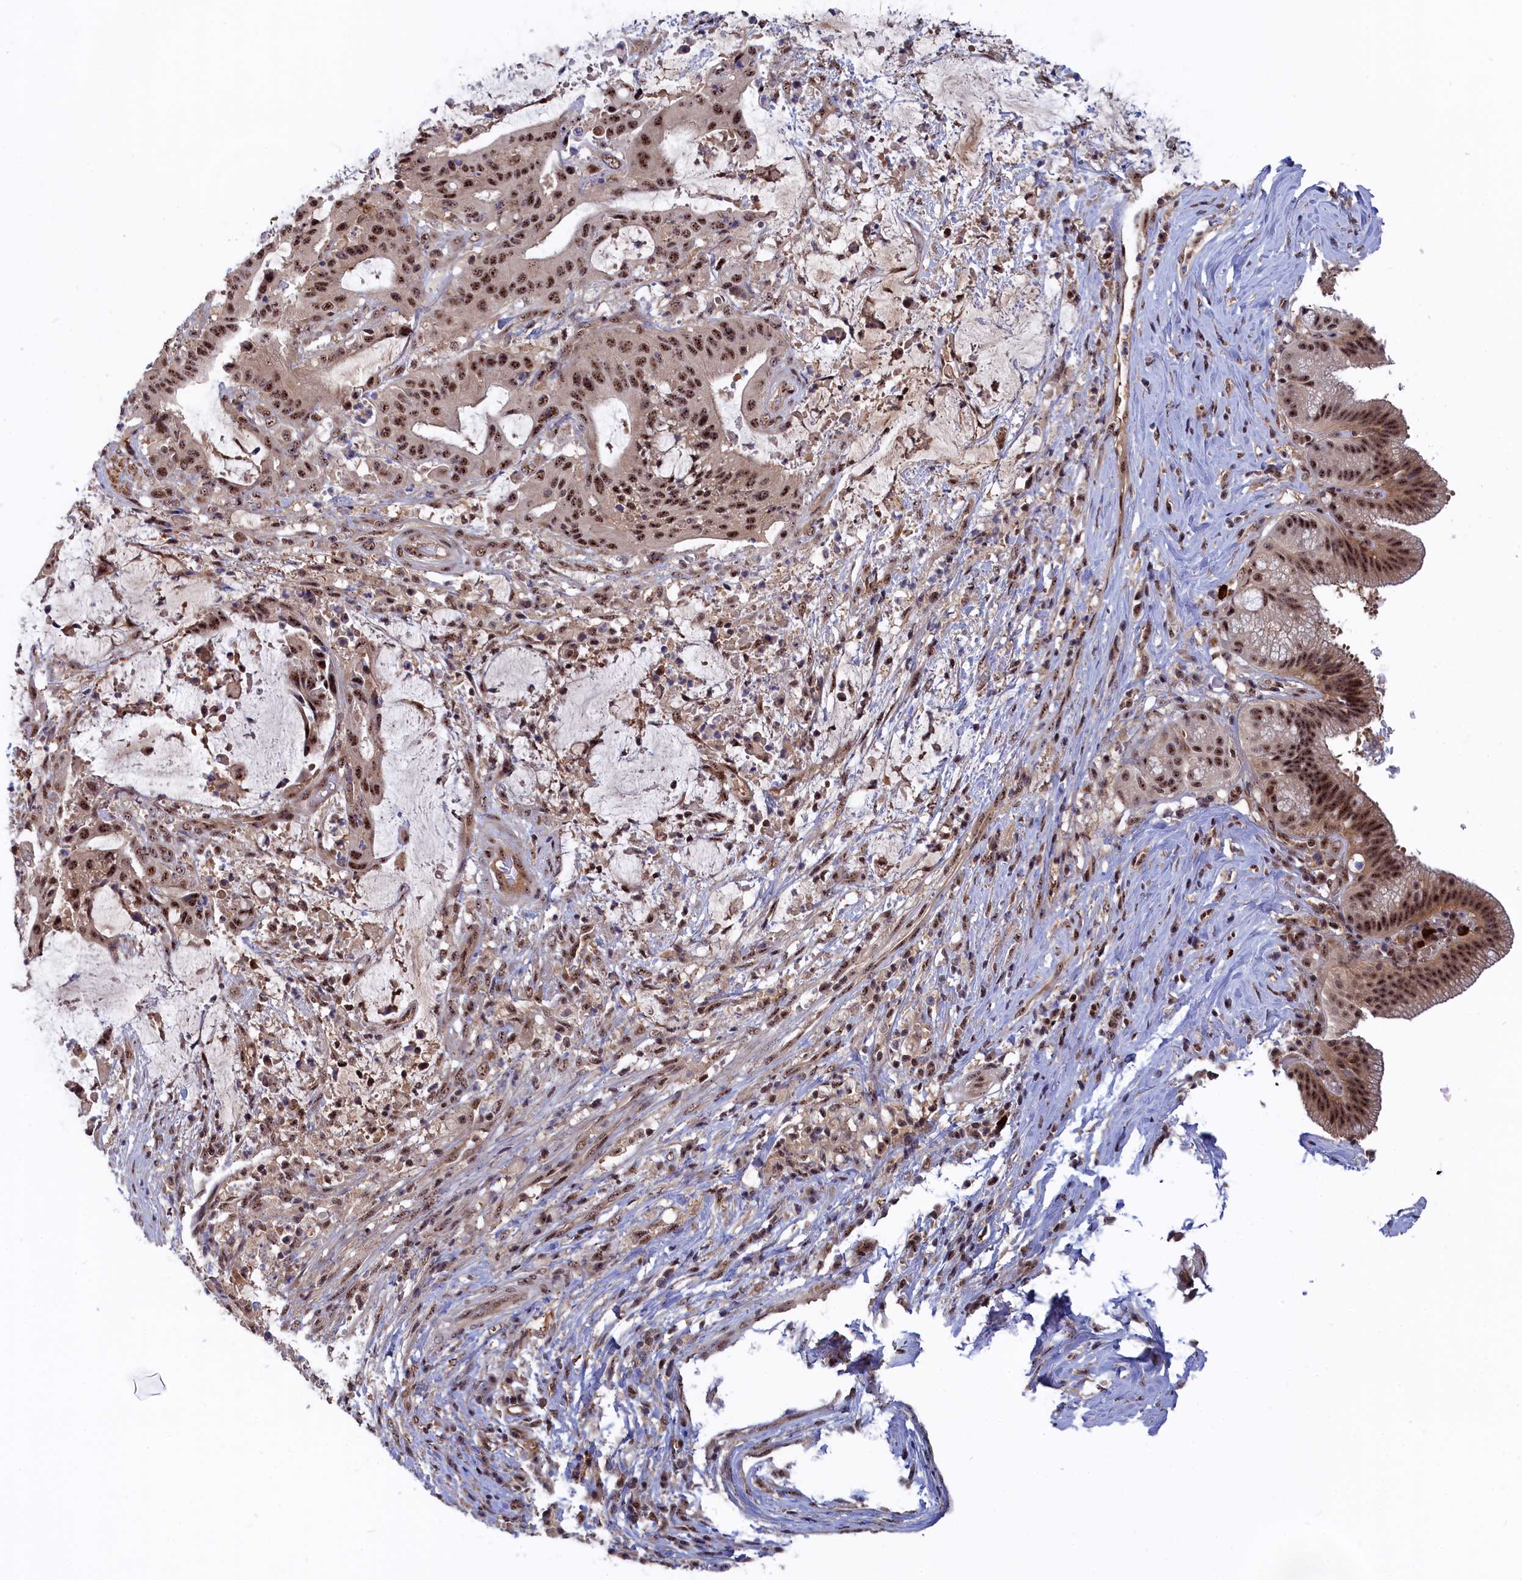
{"staining": {"intensity": "moderate", "quantity": ">75%", "location": "nuclear"}, "tissue": "liver cancer", "cell_type": "Tumor cells", "image_type": "cancer", "snomed": [{"axis": "morphology", "description": "Normal tissue, NOS"}, {"axis": "morphology", "description": "Cholangiocarcinoma"}, {"axis": "topography", "description": "Liver"}, {"axis": "topography", "description": "Peripheral nerve tissue"}], "caption": "The photomicrograph demonstrates immunohistochemical staining of liver cancer (cholangiocarcinoma). There is moderate nuclear staining is identified in about >75% of tumor cells.", "gene": "TAB1", "patient": {"sex": "female", "age": 73}}